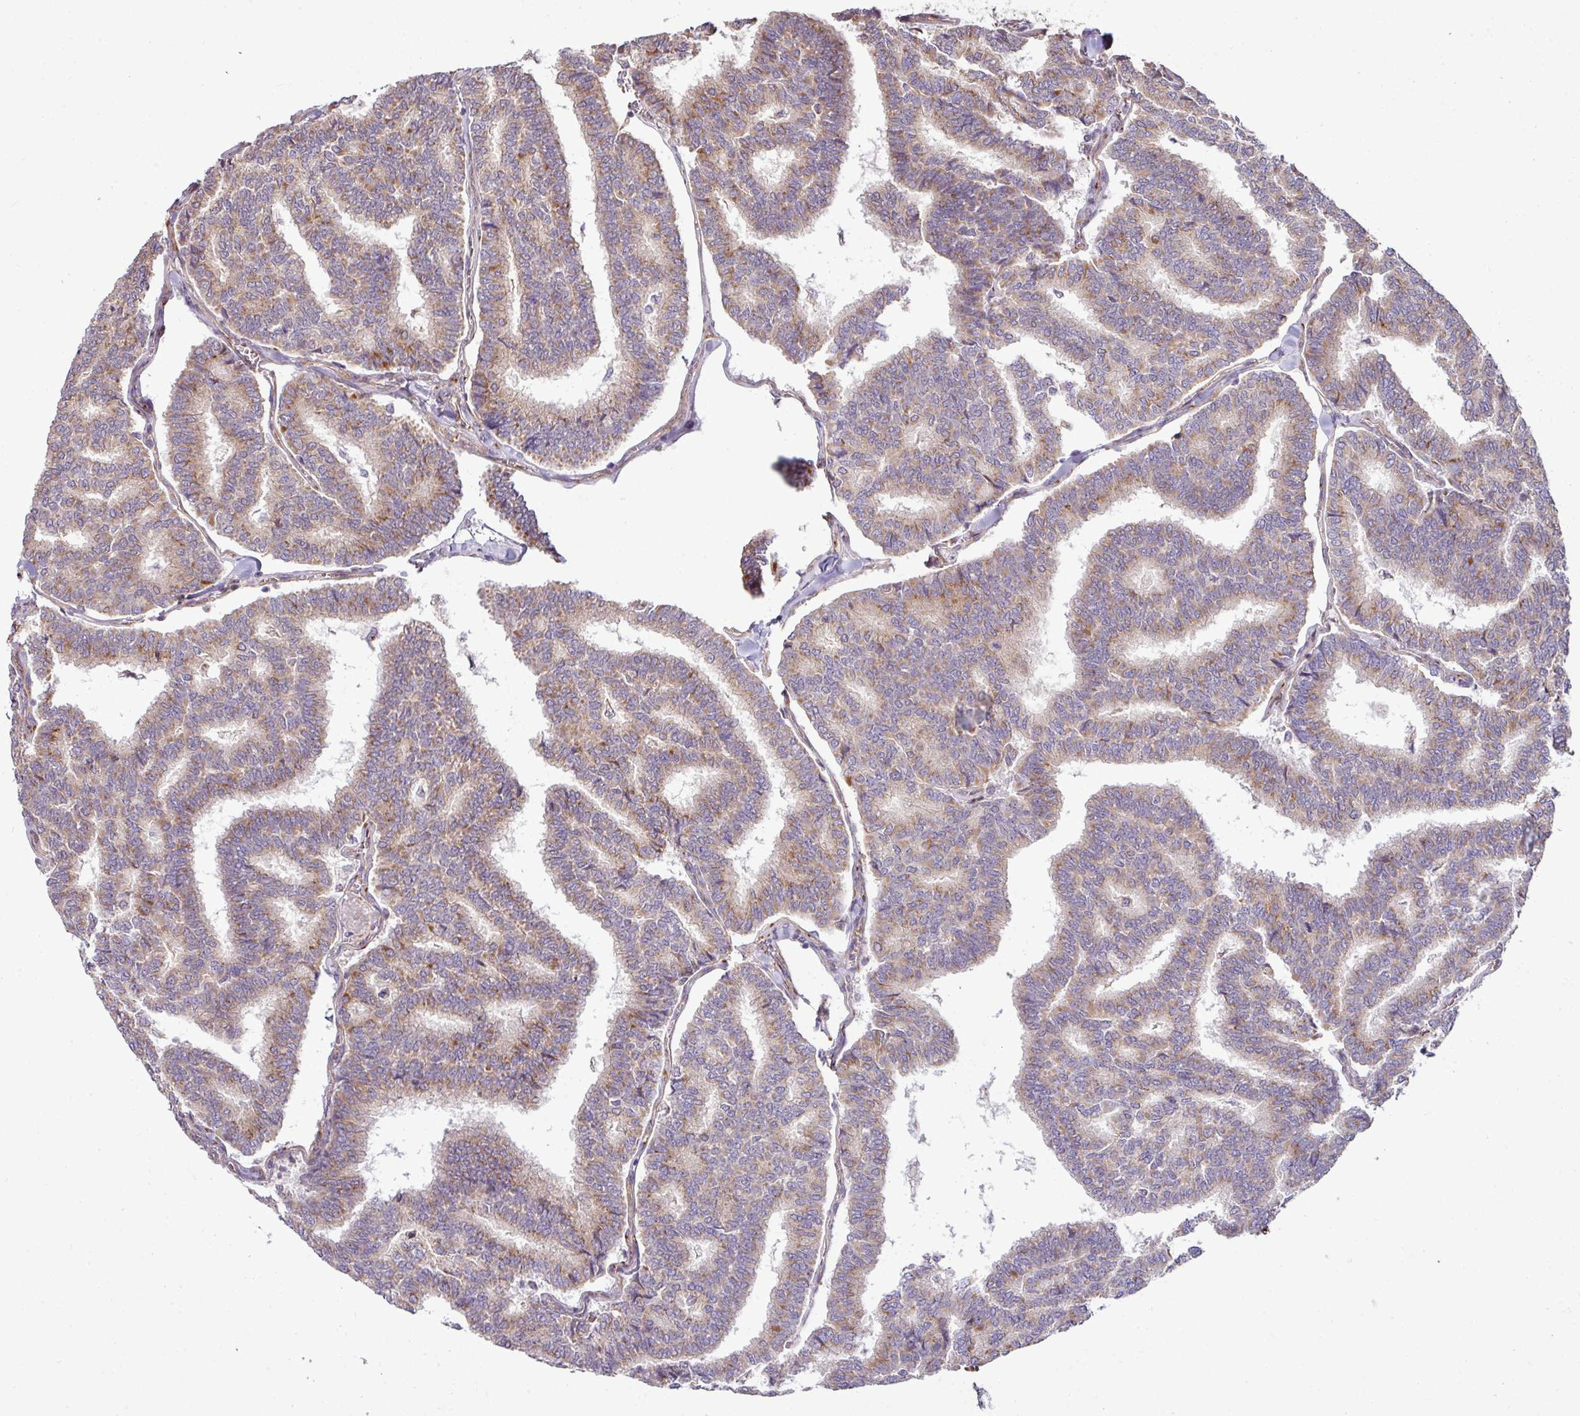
{"staining": {"intensity": "moderate", "quantity": ">75%", "location": "cytoplasmic/membranous"}, "tissue": "thyroid cancer", "cell_type": "Tumor cells", "image_type": "cancer", "snomed": [{"axis": "morphology", "description": "Papillary adenocarcinoma, NOS"}, {"axis": "topography", "description": "Thyroid gland"}], "caption": "Immunohistochemistry (IHC) image of human papillary adenocarcinoma (thyroid) stained for a protein (brown), which reveals medium levels of moderate cytoplasmic/membranous expression in approximately >75% of tumor cells.", "gene": "TIMMDC1", "patient": {"sex": "female", "age": 35}}